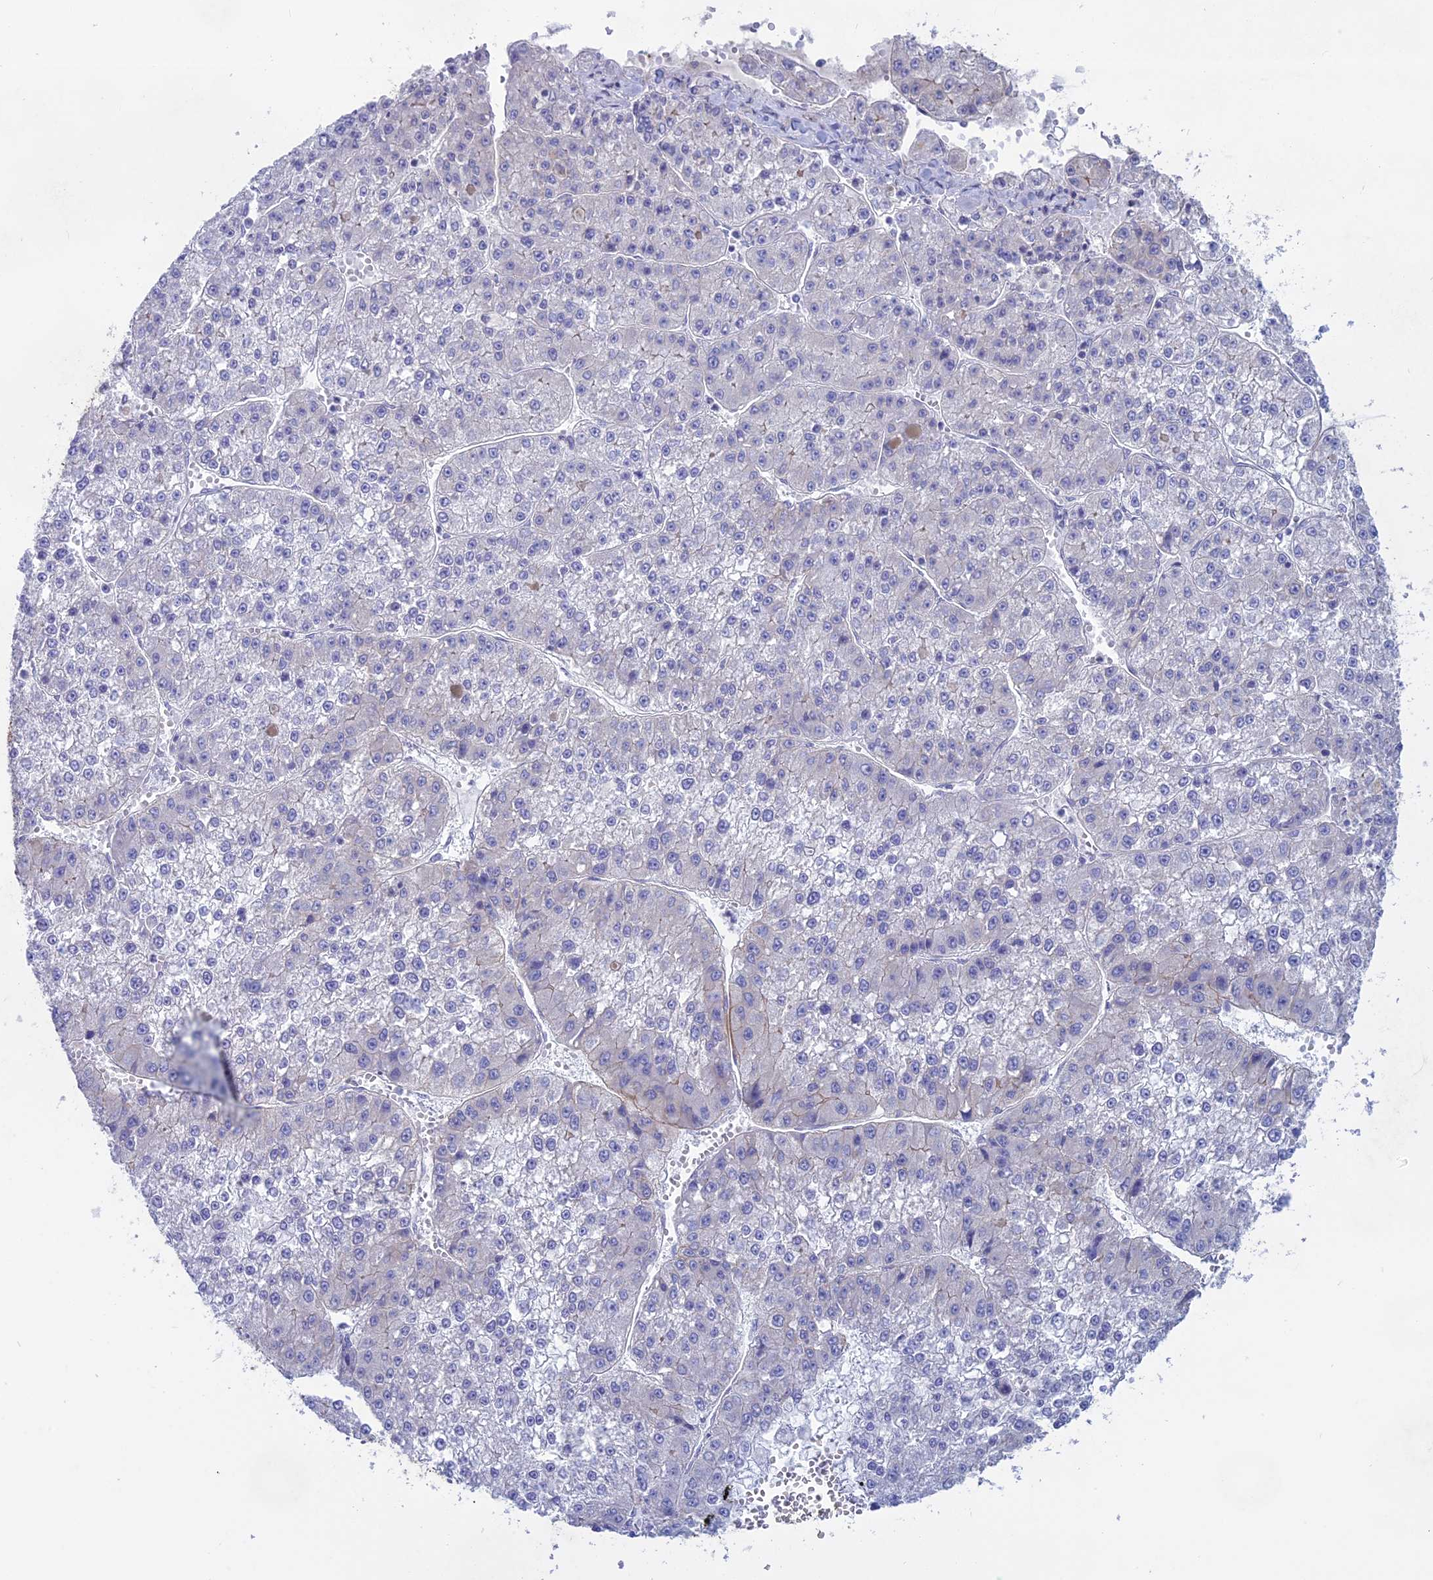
{"staining": {"intensity": "negative", "quantity": "none", "location": "none"}, "tissue": "liver cancer", "cell_type": "Tumor cells", "image_type": "cancer", "snomed": [{"axis": "morphology", "description": "Carcinoma, Hepatocellular, NOS"}, {"axis": "topography", "description": "Liver"}], "caption": "Tumor cells are negative for brown protein staining in liver cancer.", "gene": "MYO5B", "patient": {"sex": "female", "age": 73}}